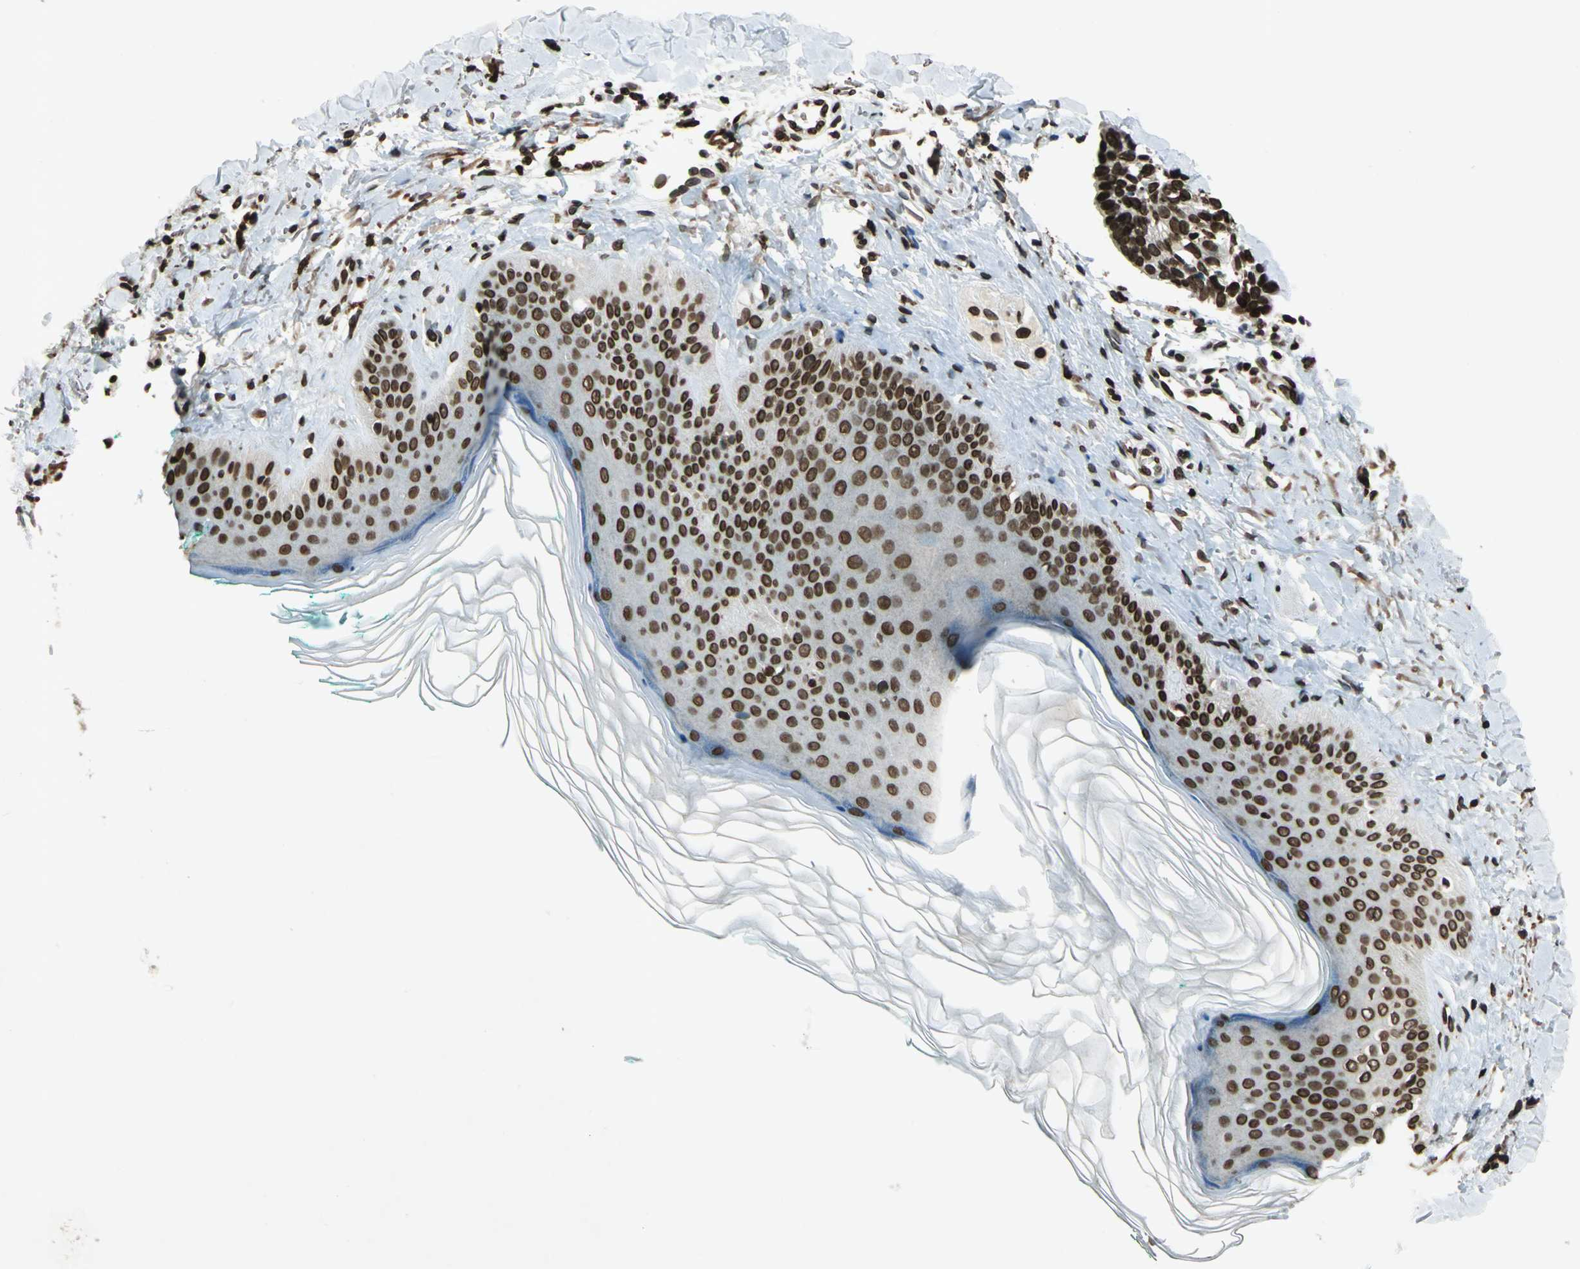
{"staining": {"intensity": "moderate", "quantity": ">75%", "location": "nuclear"}, "tissue": "skin", "cell_type": "Fibroblasts", "image_type": "normal", "snomed": [{"axis": "morphology", "description": "Normal tissue, NOS"}, {"axis": "topography", "description": "Skin"}], "caption": "Human skin stained with a brown dye exhibits moderate nuclear positive expression in approximately >75% of fibroblasts.", "gene": "ISY1", "patient": {"sex": "male", "age": 71}}